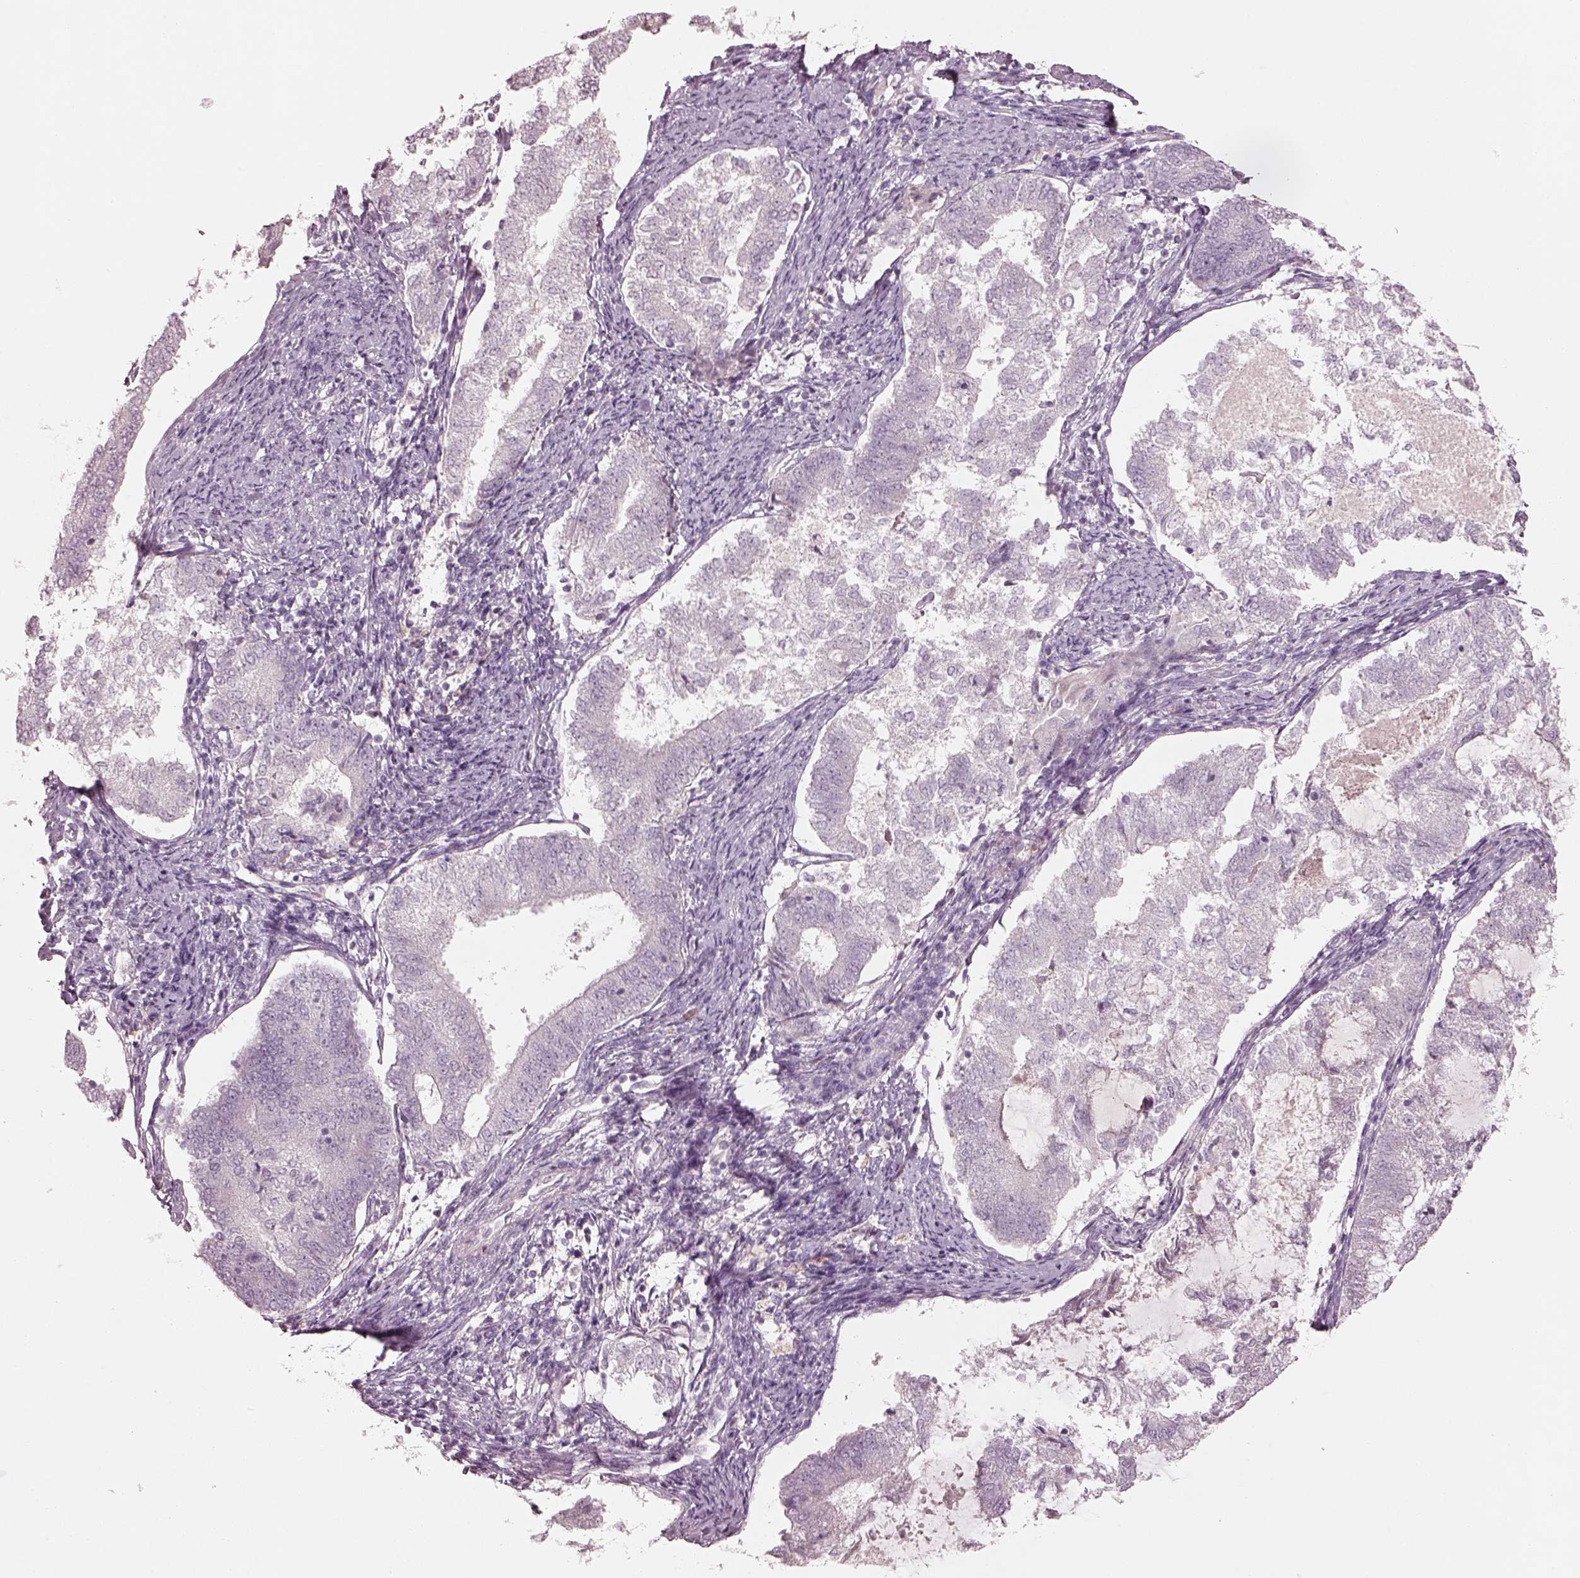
{"staining": {"intensity": "negative", "quantity": "none", "location": "none"}, "tissue": "endometrial cancer", "cell_type": "Tumor cells", "image_type": "cancer", "snomed": [{"axis": "morphology", "description": "Adenocarcinoma, NOS"}, {"axis": "topography", "description": "Endometrium"}], "caption": "Tumor cells show no significant protein positivity in endometrial cancer.", "gene": "SPATA6L", "patient": {"sex": "female", "age": 65}}